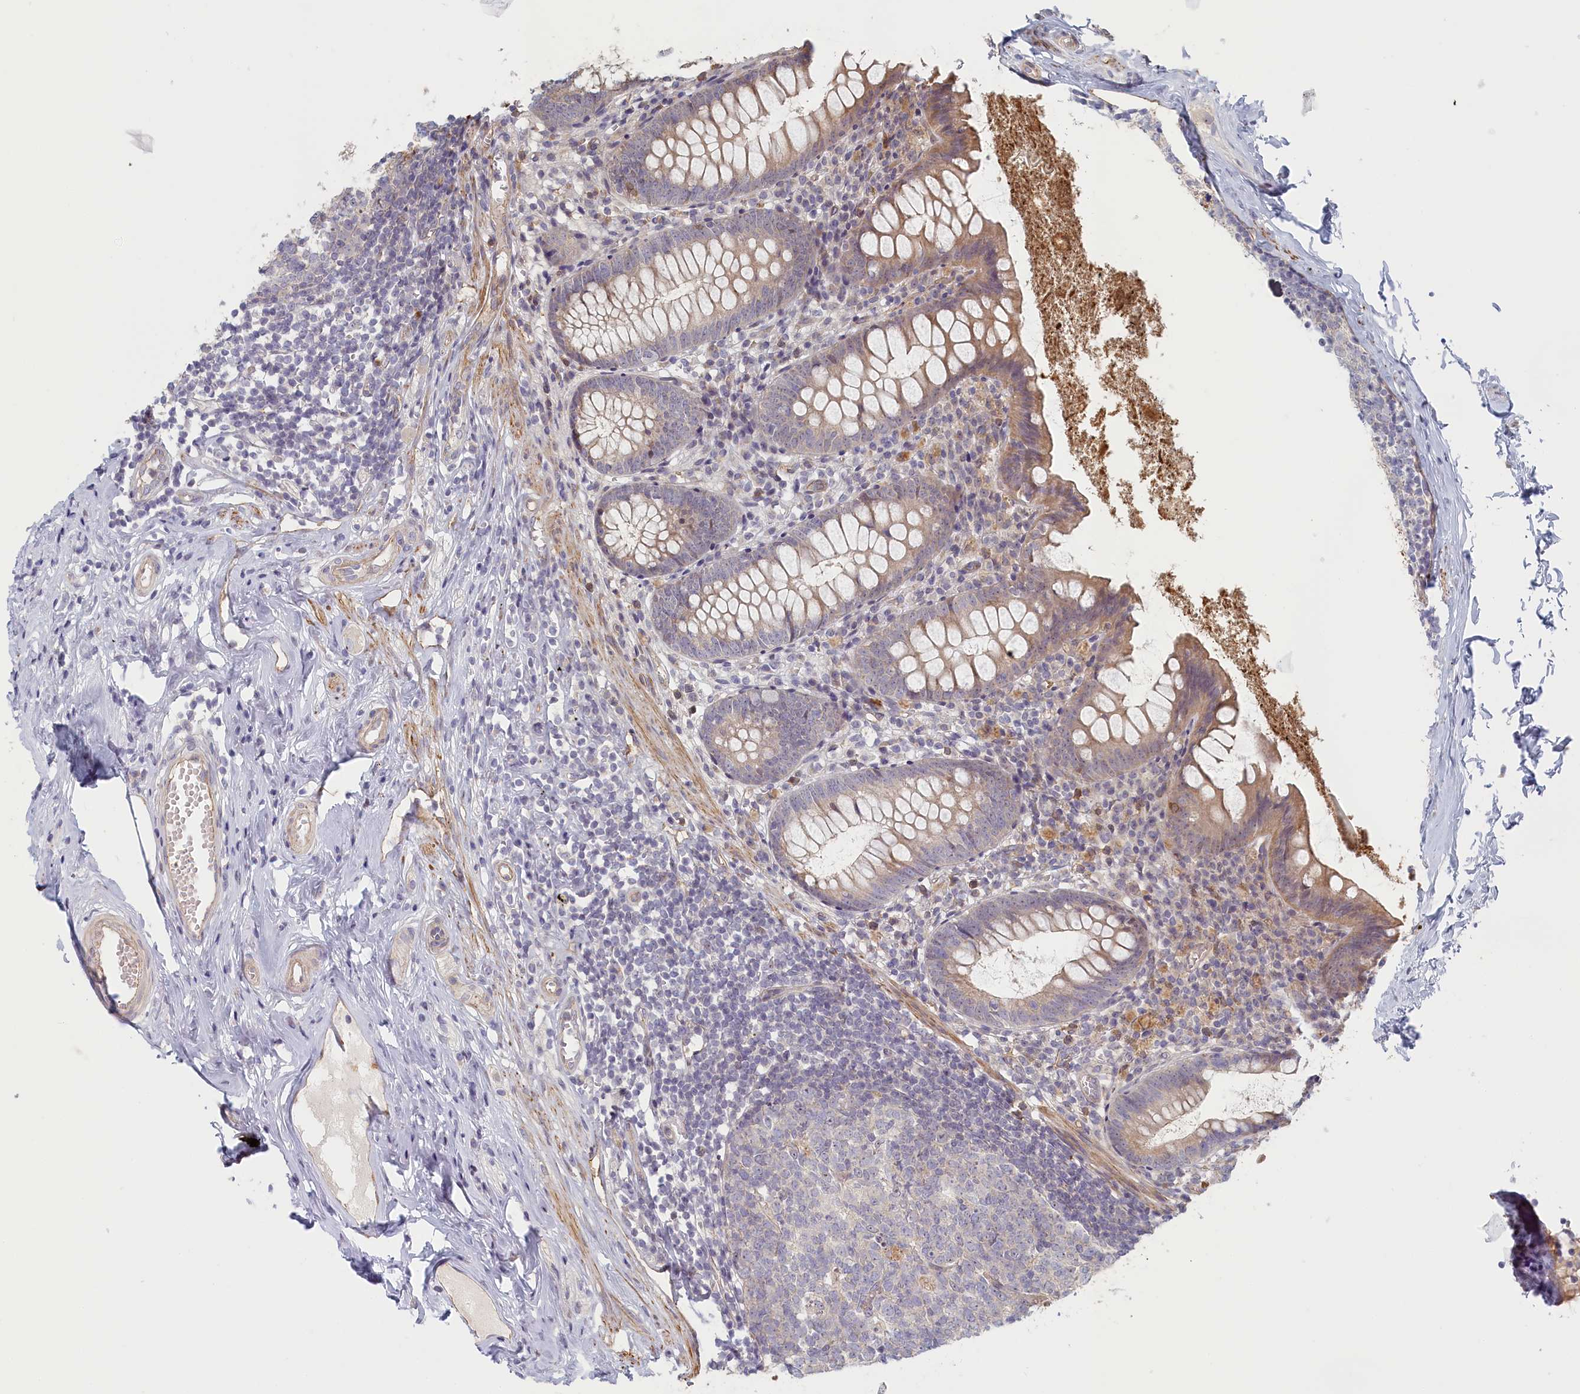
{"staining": {"intensity": "weak", "quantity": "25%-75%", "location": "cytoplasmic/membranous"}, "tissue": "appendix", "cell_type": "Glandular cells", "image_type": "normal", "snomed": [{"axis": "morphology", "description": "Normal tissue, NOS"}, {"axis": "topography", "description": "Appendix"}], "caption": "Immunohistochemical staining of normal appendix reveals 25%-75% levels of weak cytoplasmic/membranous protein staining in approximately 25%-75% of glandular cells.", "gene": "INTS4", "patient": {"sex": "female", "age": 51}}